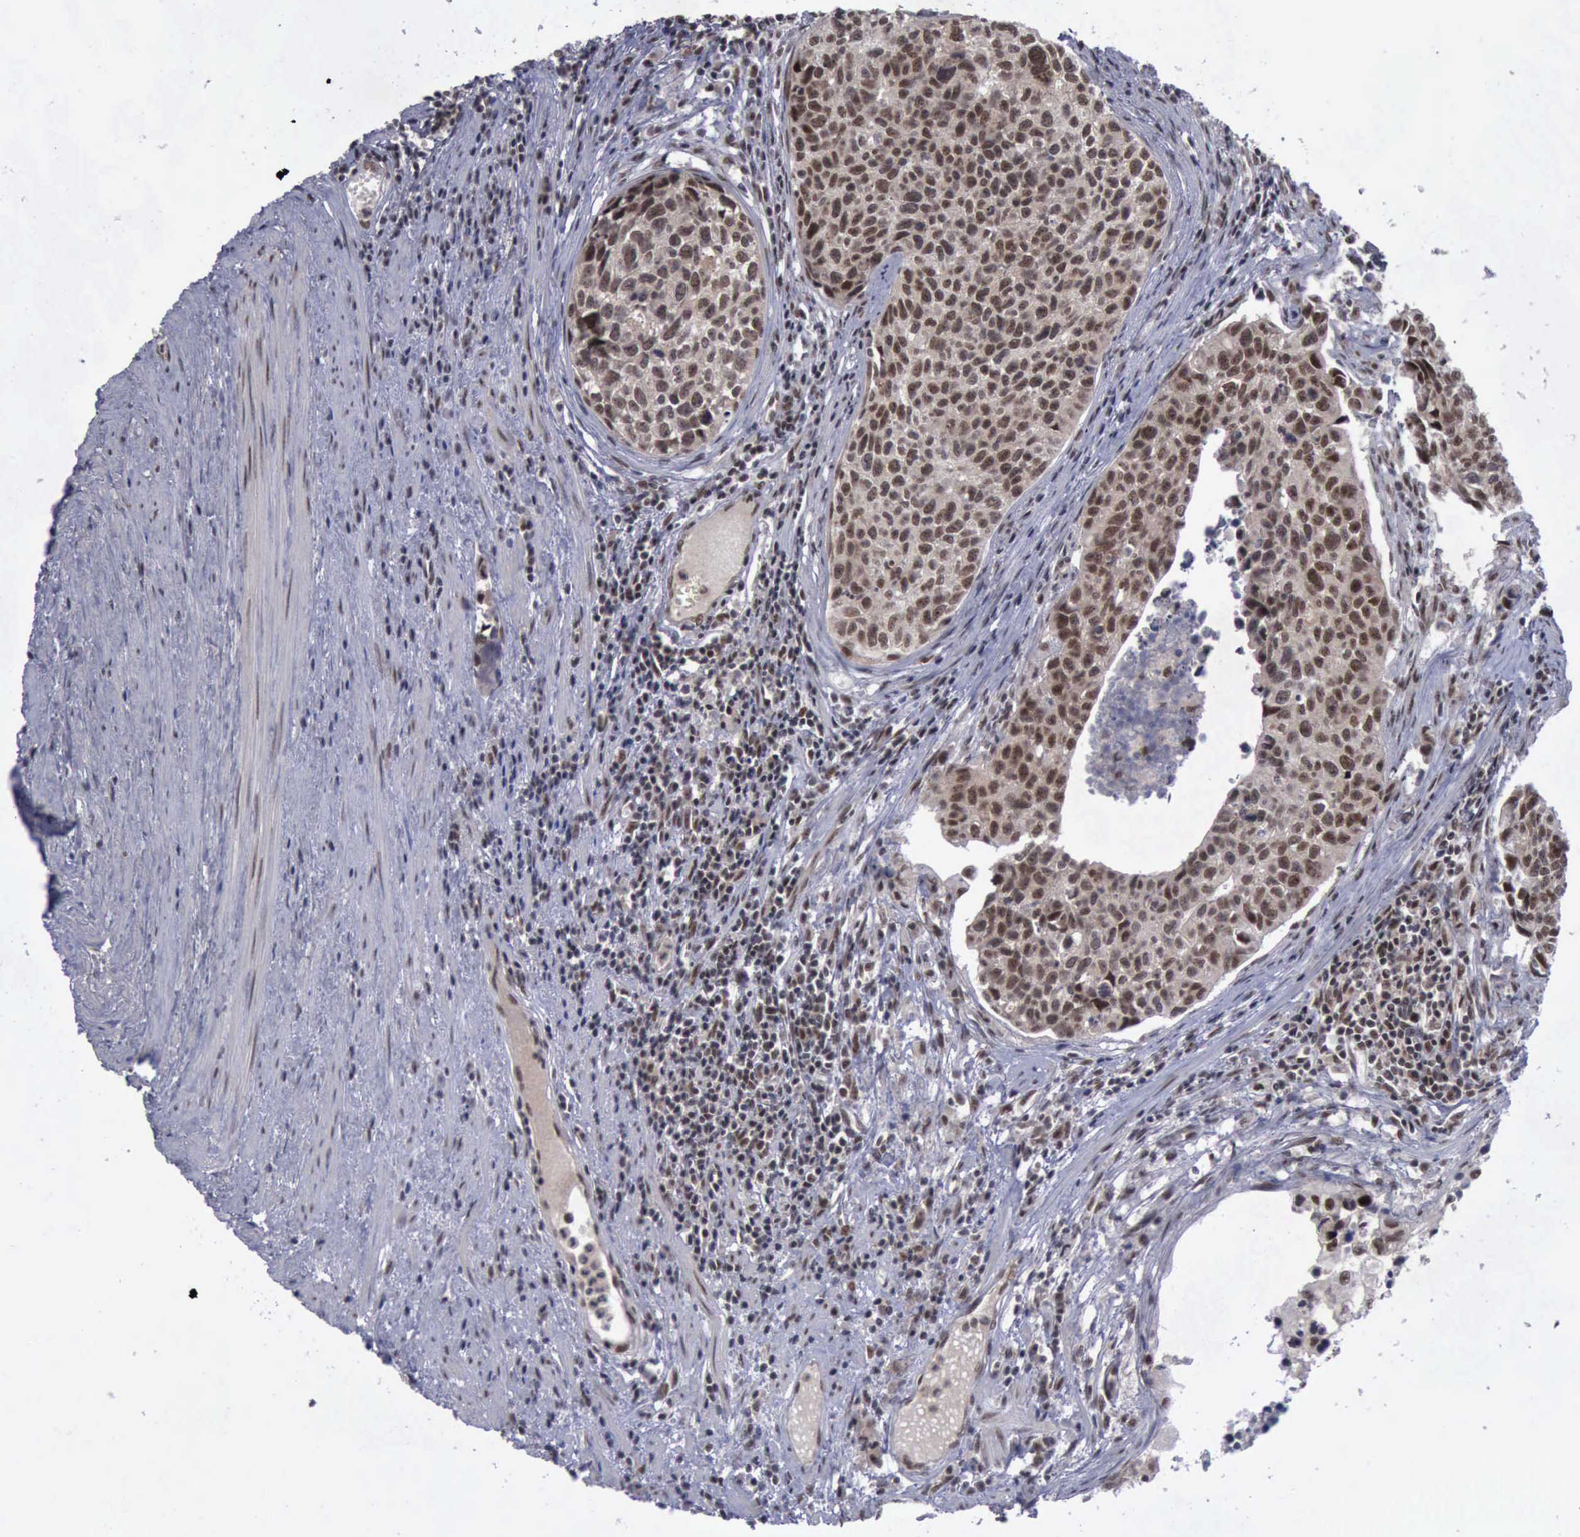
{"staining": {"intensity": "strong", "quantity": ">75%", "location": "cytoplasmic/membranous,nuclear"}, "tissue": "urothelial cancer", "cell_type": "Tumor cells", "image_type": "cancer", "snomed": [{"axis": "morphology", "description": "Urothelial carcinoma, High grade"}, {"axis": "topography", "description": "Urinary bladder"}], "caption": "Human urothelial cancer stained for a protein (brown) demonstrates strong cytoplasmic/membranous and nuclear positive expression in about >75% of tumor cells.", "gene": "ATM", "patient": {"sex": "male", "age": 81}}